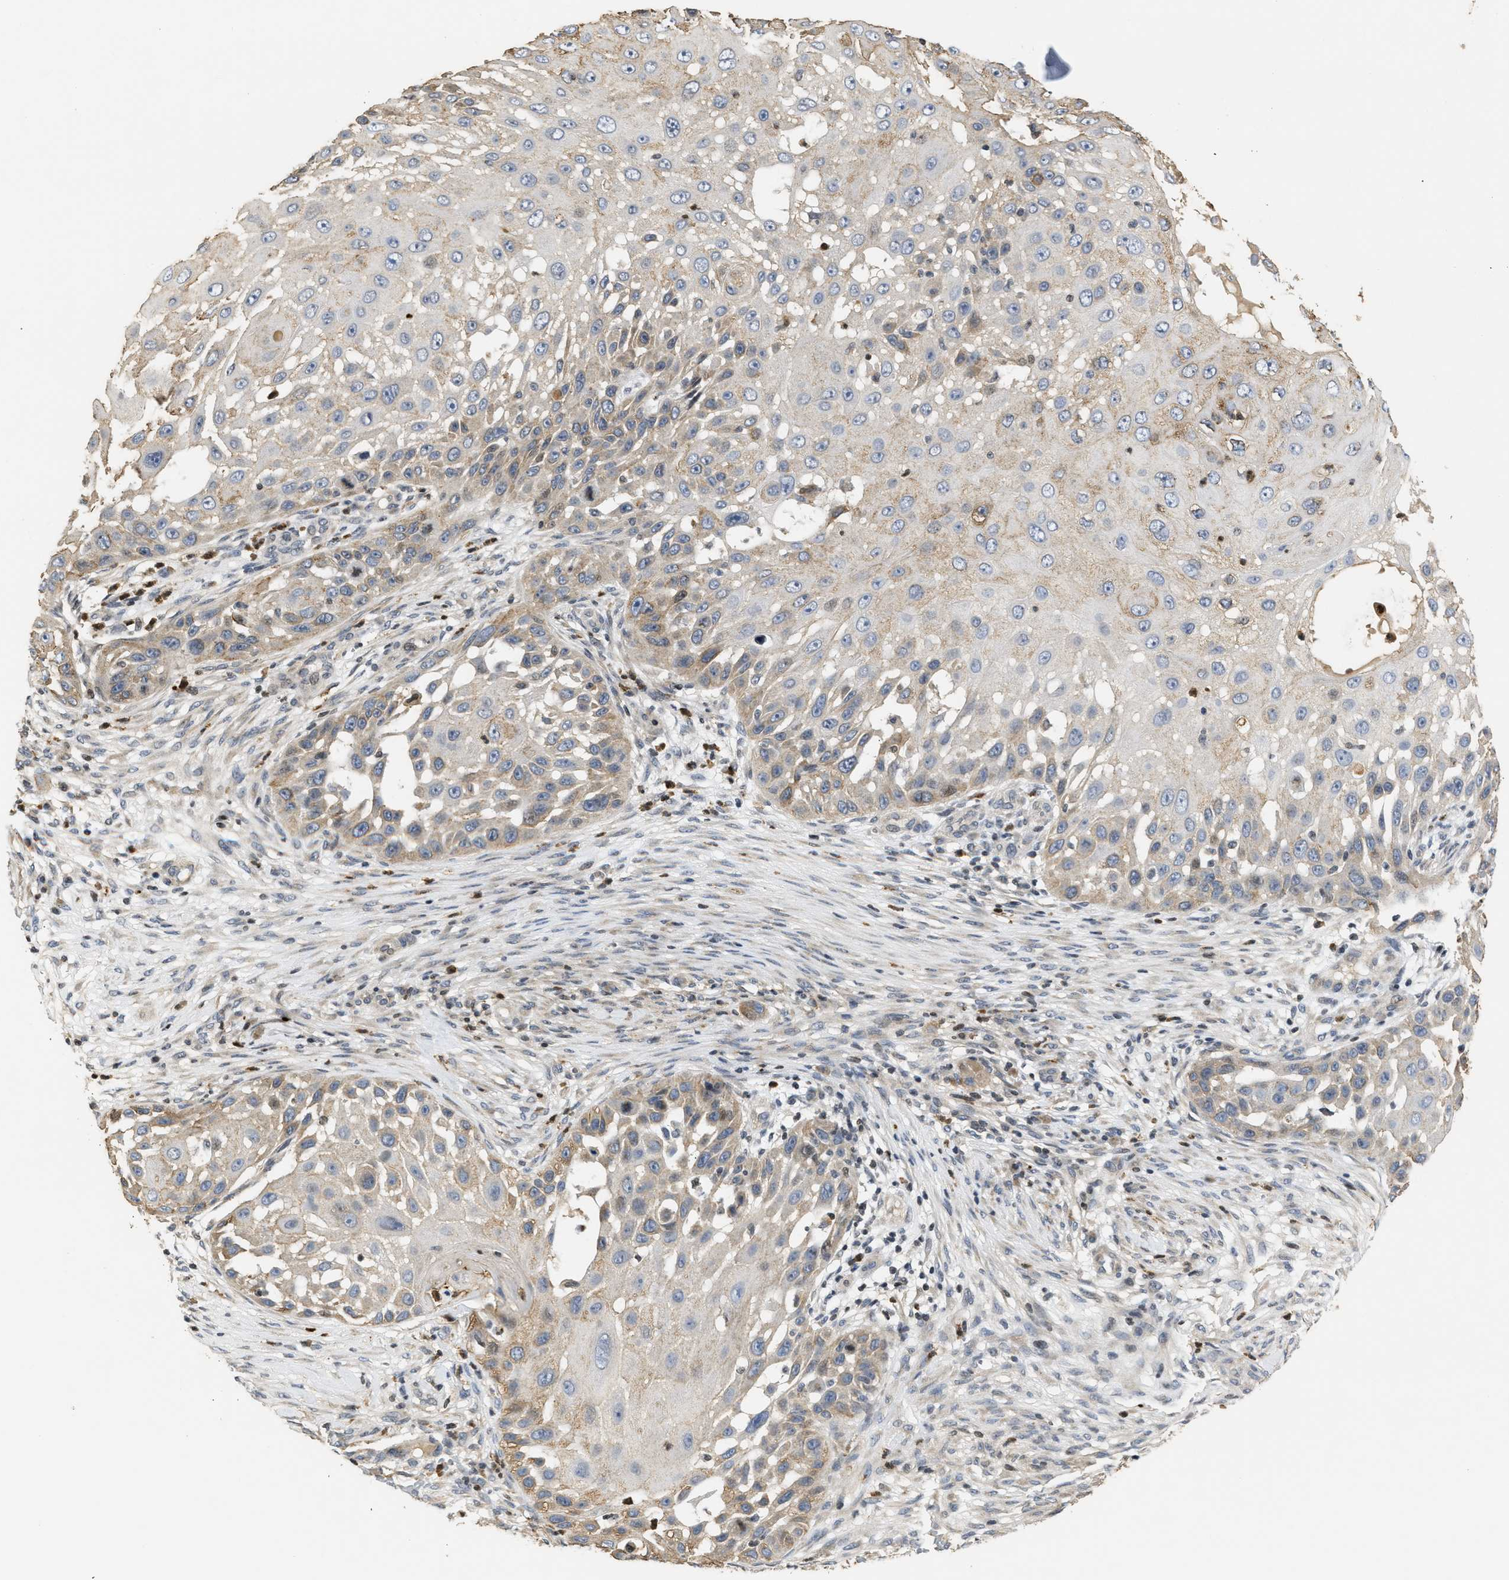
{"staining": {"intensity": "weak", "quantity": "25%-75%", "location": "cytoplasmic/membranous"}, "tissue": "skin cancer", "cell_type": "Tumor cells", "image_type": "cancer", "snomed": [{"axis": "morphology", "description": "Squamous cell carcinoma, NOS"}, {"axis": "topography", "description": "Skin"}], "caption": "Immunohistochemical staining of human skin squamous cell carcinoma displays low levels of weak cytoplasmic/membranous protein positivity in approximately 25%-75% of tumor cells.", "gene": "ENSG00000142539", "patient": {"sex": "female", "age": 44}}